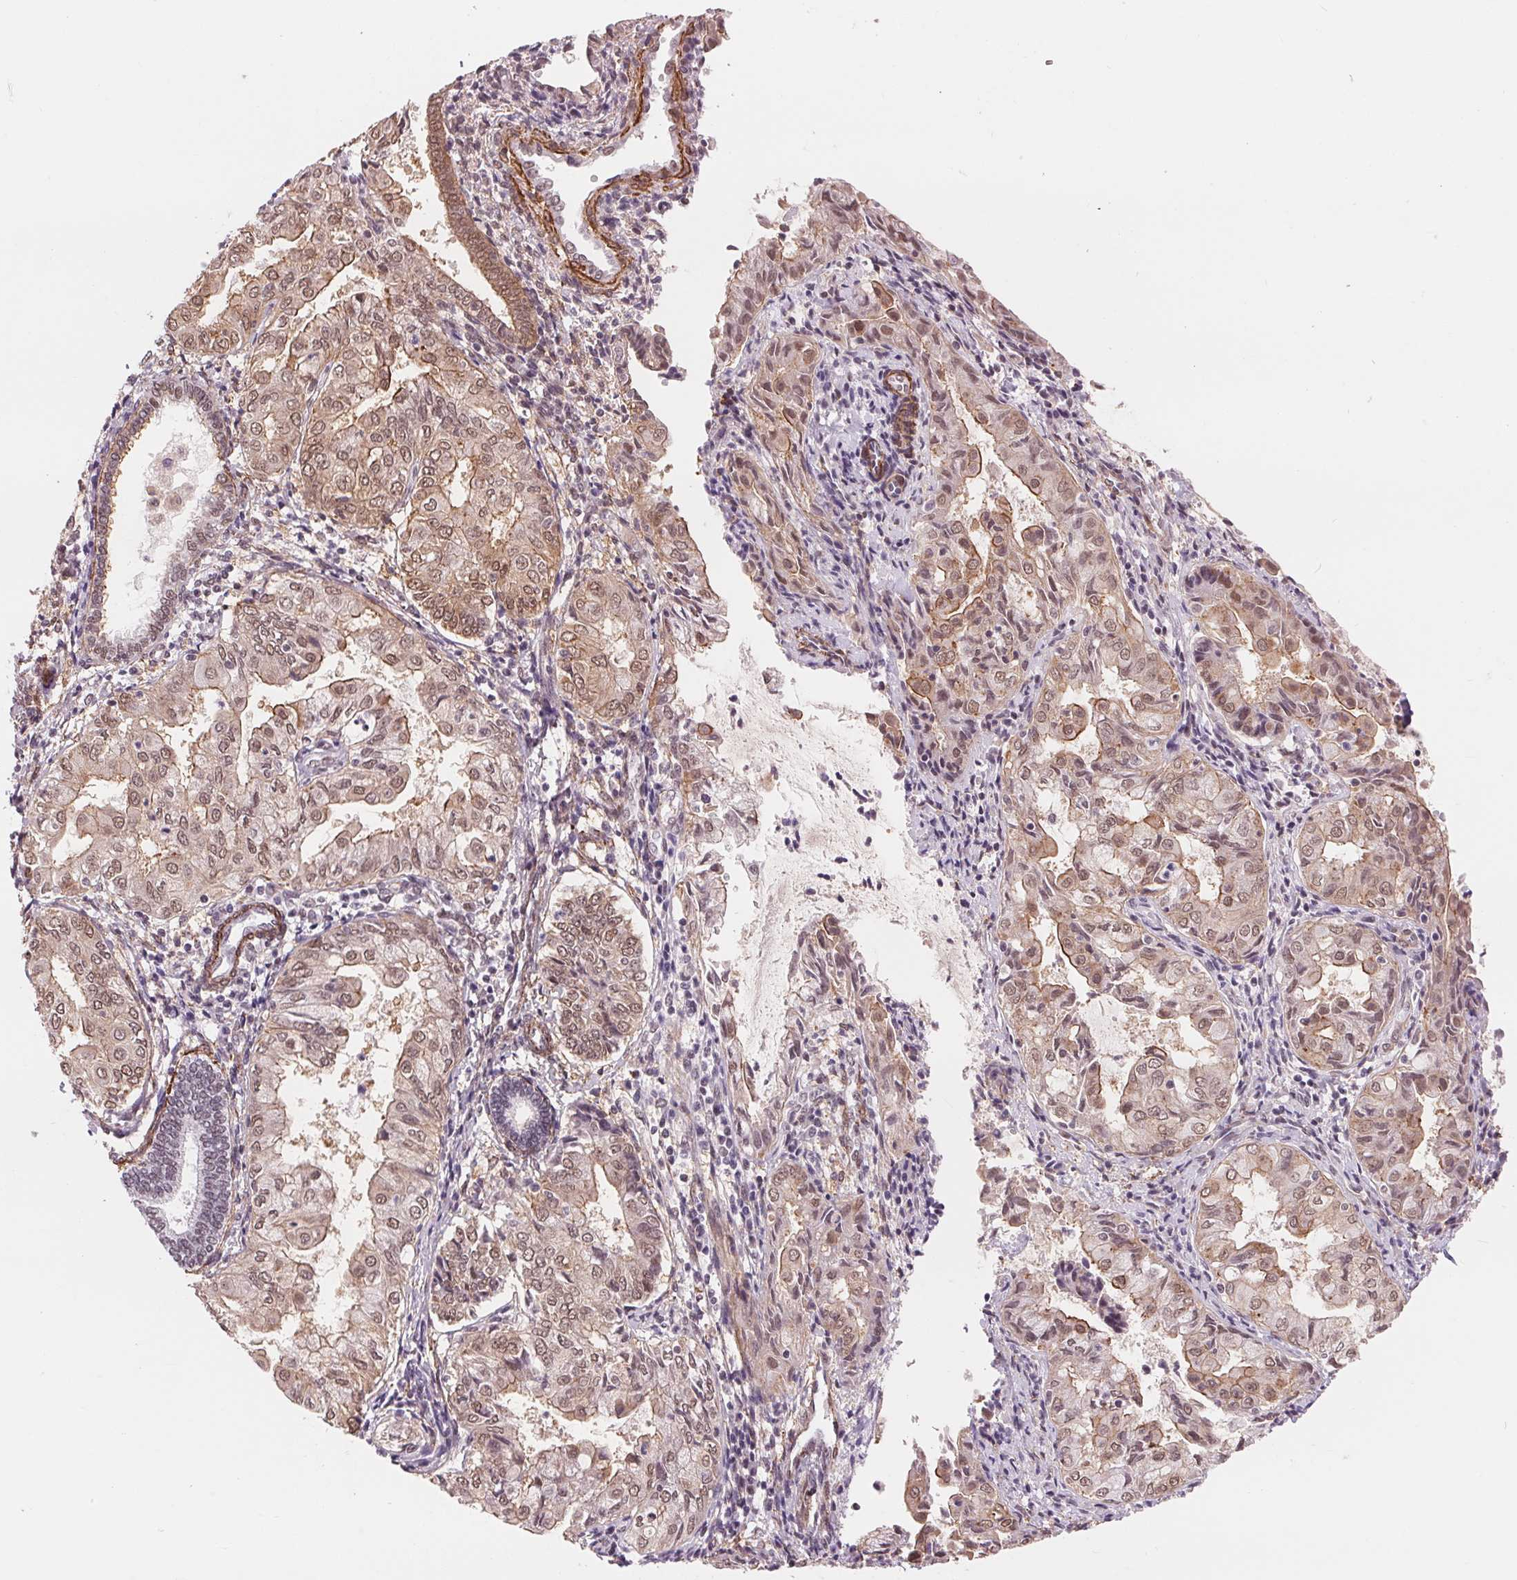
{"staining": {"intensity": "moderate", "quantity": "25%-75%", "location": "cytoplasmic/membranous,nuclear"}, "tissue": "endometrial cancer", "cell_type": "Tumor cells", "image_type": "cancer", "snomed": [{"axis": "morphology", "description": "Adenocarcinoma, NOS"}, {"axis": "topography", "description": "Endometrium"}], "caption": "IHC photomicrograph of adenocarcinoma (endometrial) stained for a protein (brown), which reveals medium levels of moderate cytoplasmic/membranous and nuclear staining in approximately 25%-75% of tumor cells.", "gene": "BCAT1", "patient": {"sex": "female", "age": 68}}